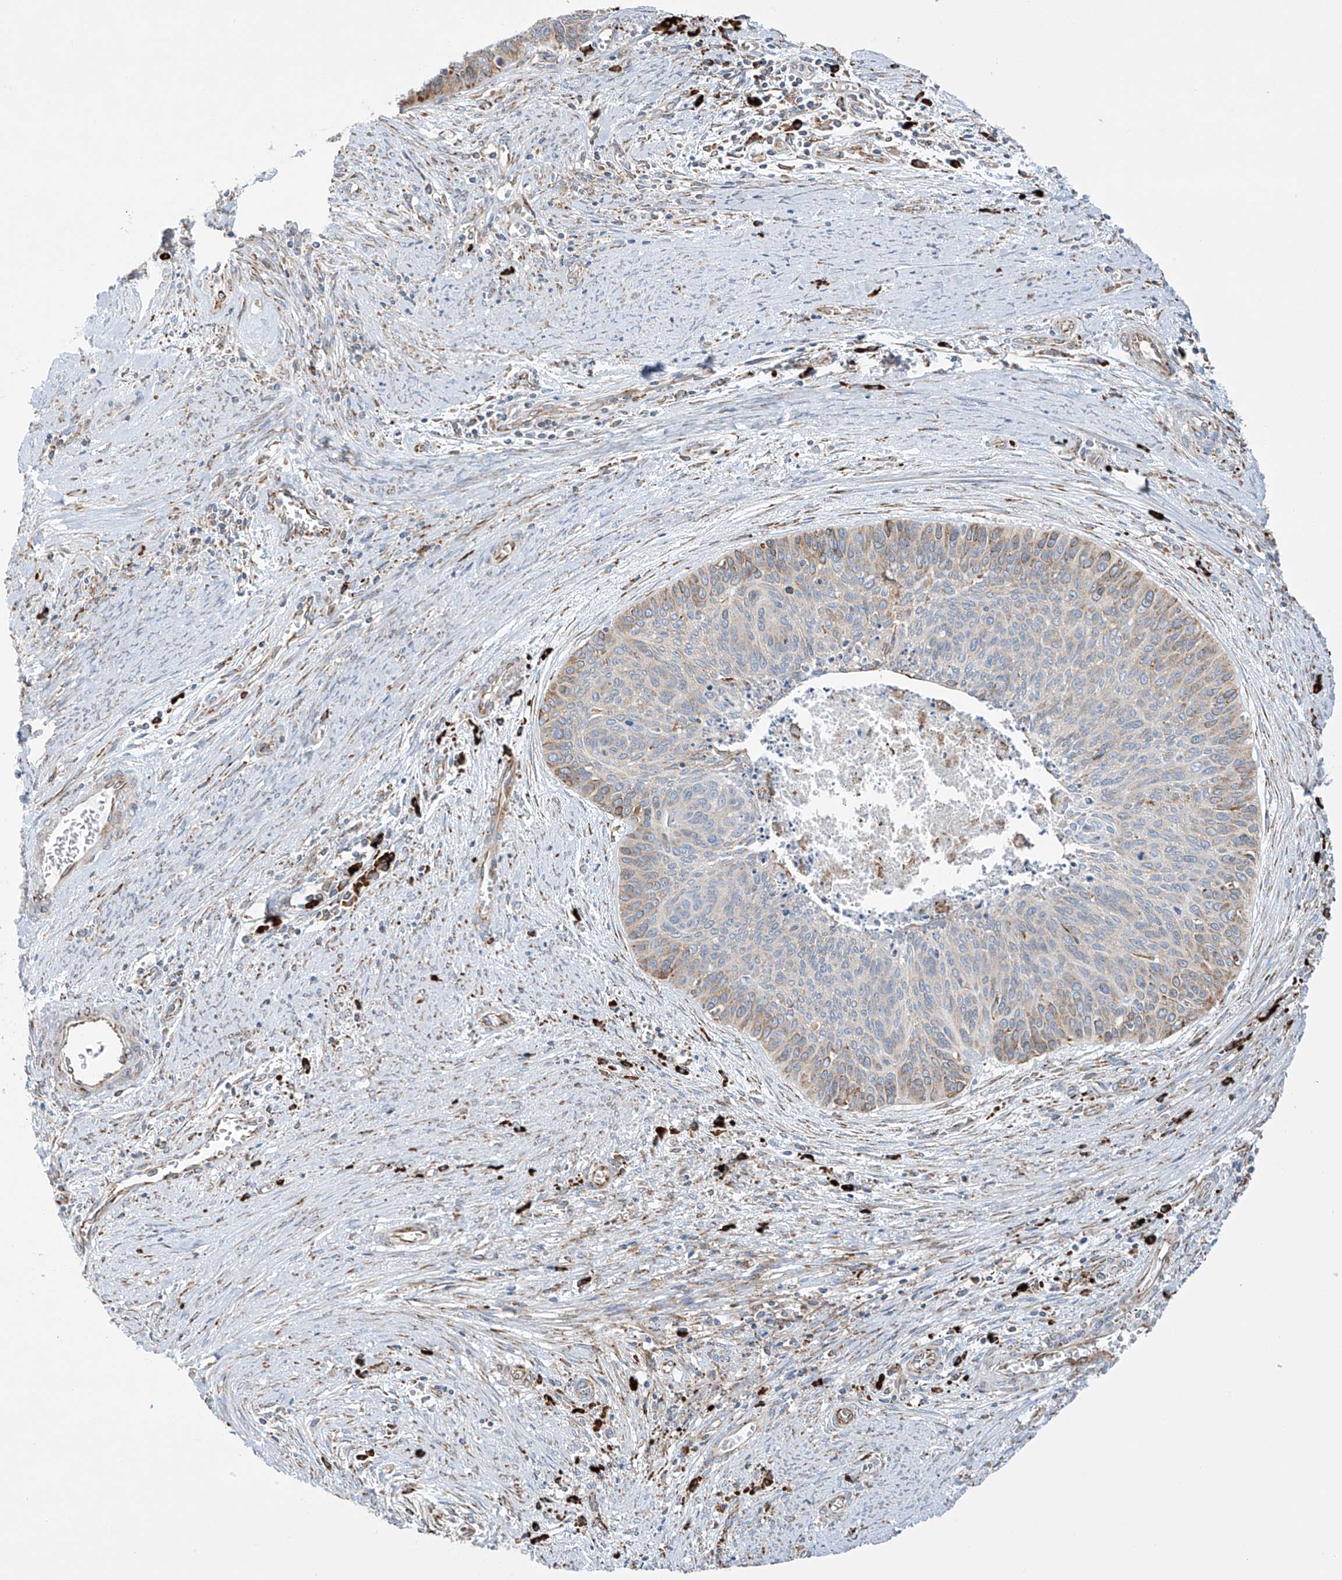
{"staining": {"intensity": "moderate", "quantity": "<25%", "location": "cytoplasmic/membranous"}, "tissue": "cervical cancer", "cell_type": "Tumor cells", "image_type": "cancer", "snomed": [{"axis": "morphology", "description": "Squamous cell carcinoma, NOS"}, {"axis": "topography", "description": "Cervix"}], "caption": "This micrograph shows immunohistochemistry (IHC) staining of squamous cell carcinoma (cervical), with low moderate cytoplasmic/membranous staining in about <25% of tumor cells.", "gene": "MX1", "patient": {"sex": "female", "age": 55}}